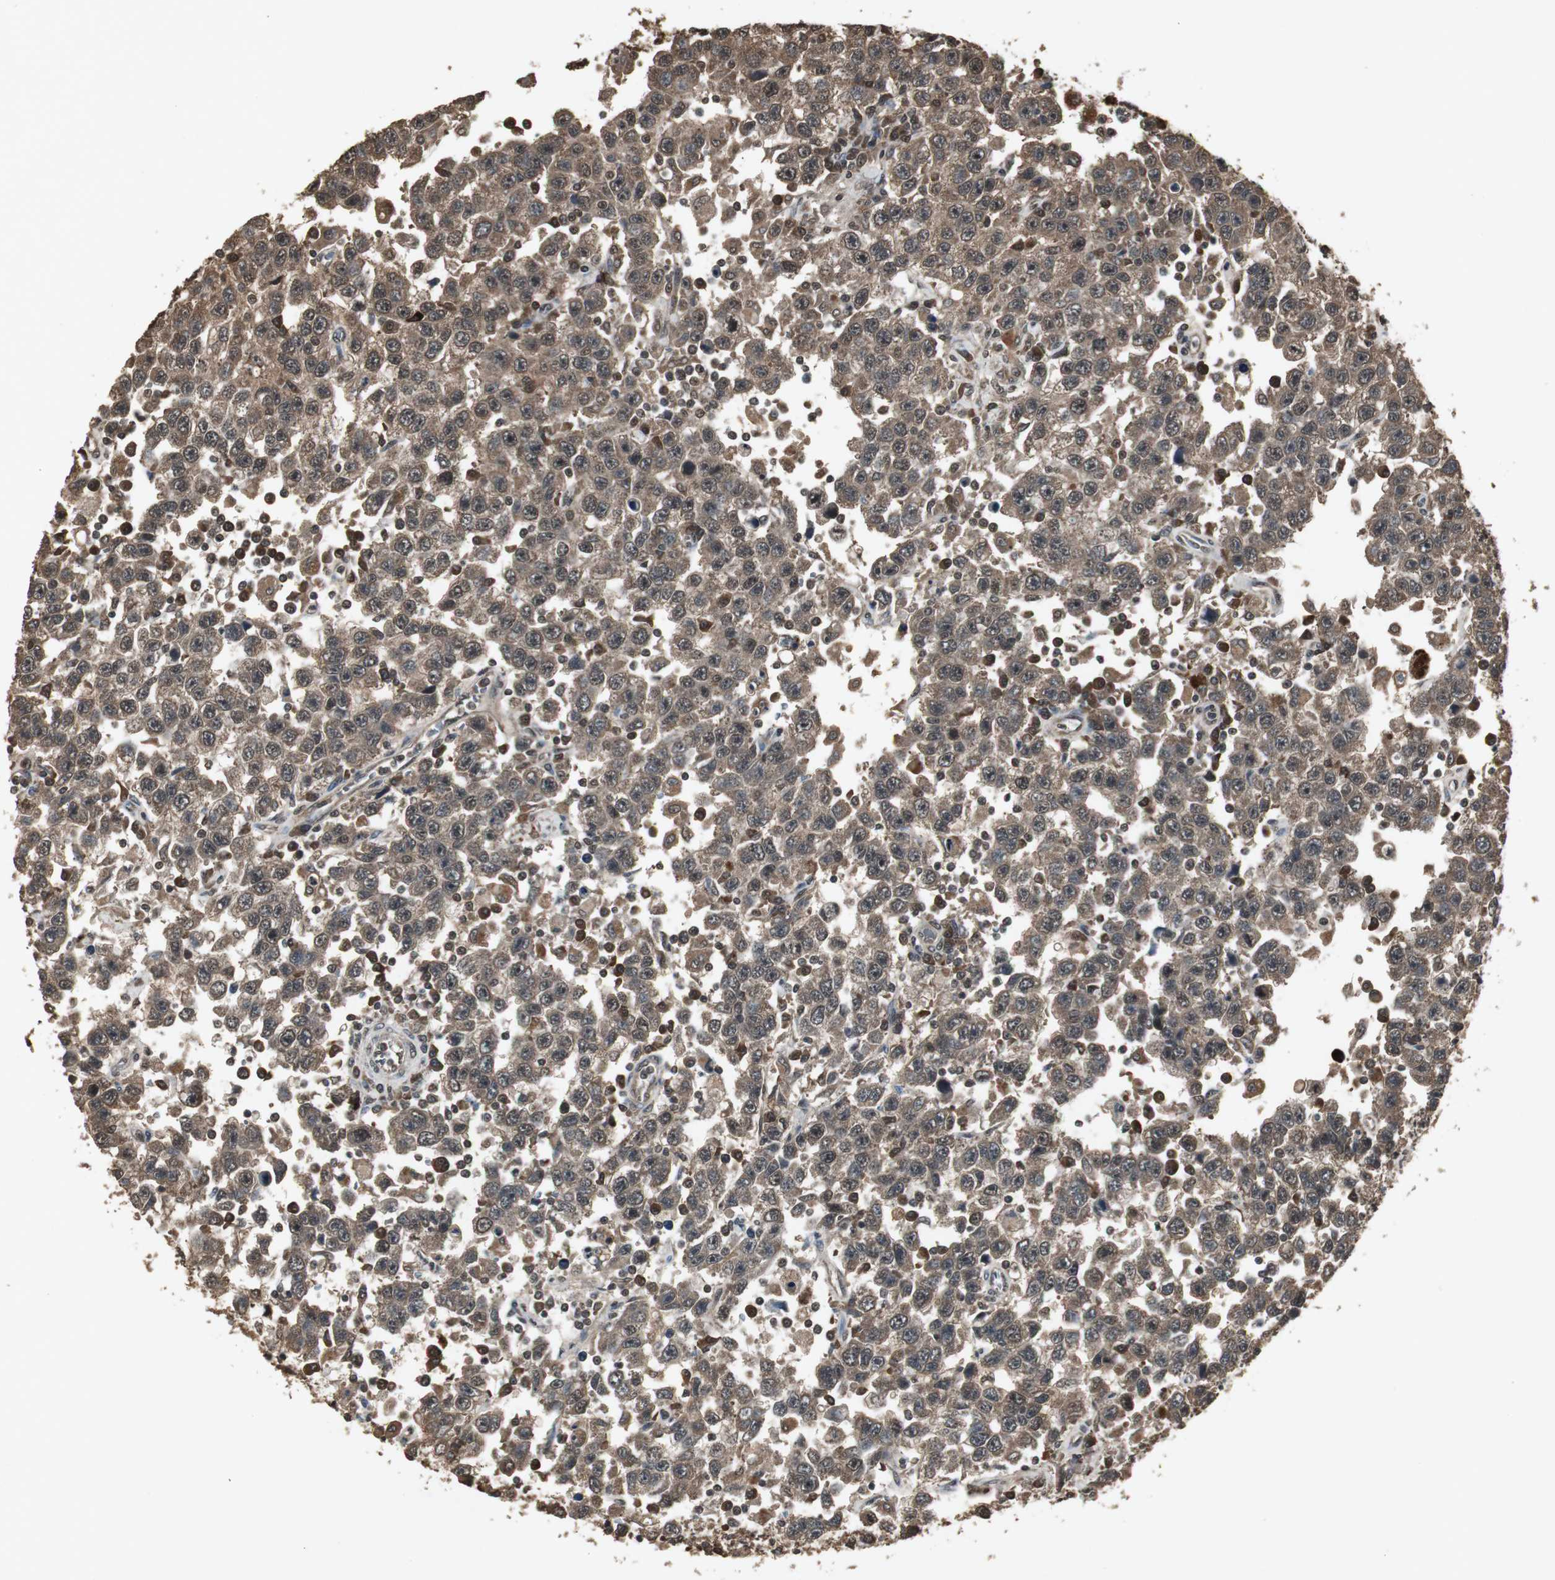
{"staining": {"intensity": "moderate", "quantity": ">75%", "location": "cytoplasmic/membranous,nuclear"}, "tissue": "testis cancer", "cell_type": "Tumor cells", "image_type": "cancer", "snomed": [{"axis": "morphology", "description": "Seminoma, NOS"}, {"axis": "topography", "description": "Testis"}], "caption": "A high-resolution photomicrograph shows IHC staining of testis cancer (seminoma), which reveals moderate cytoplasmic/membranous and nuclear expression in about >75% of tumor cells. (DAB IHC, brown staining for protein, blue staining for nuclei).", "gene": "EMX1", "patient": {"sex": "male", "age": 41}}